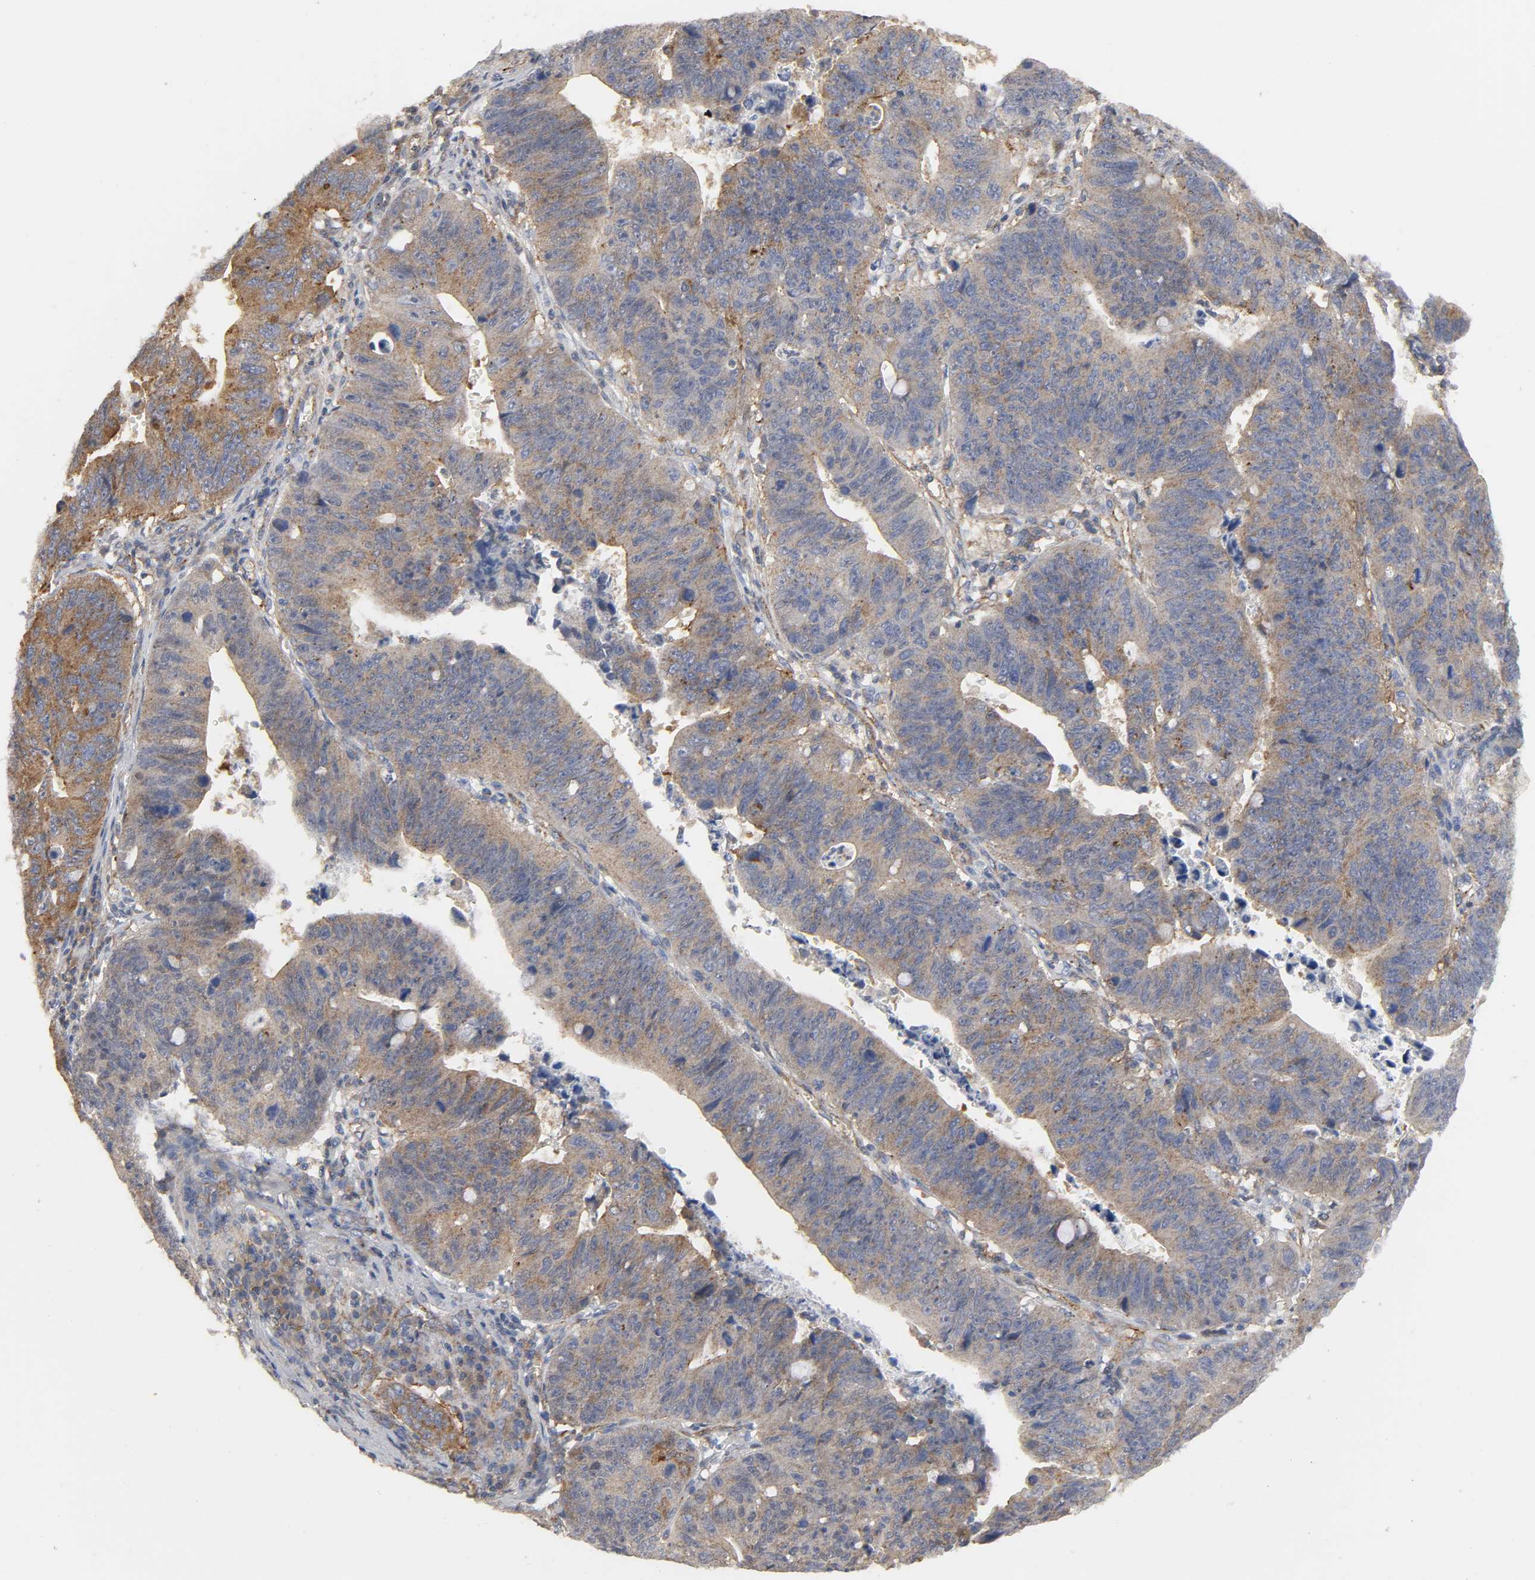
{"staining": {"intensity": "strong", "quantity": ">75%", "location": "cytoplasmic/membranous"}, "tissue": "stomach cancer", "cell_type": "Tumor cells", "image_type": "cancer", "snomed": [{"axis": "morphology", "description": "Adenocarcinoma, NOS"}, {"axis": "topography", "description": "Stomach"}], "caption": "Adenocarcinoma (stomach) tissue shows strong cytoplasmic/membranous positivity in about >75% of tumor cells The staining was performed using DAB to visualize the protein expression in brown, while the nuclei were stained in blue with hematoxylin (Magnification: 20x).", "gene": "SH3GLB1", "patient": {"sex": "male", "age": 59}}